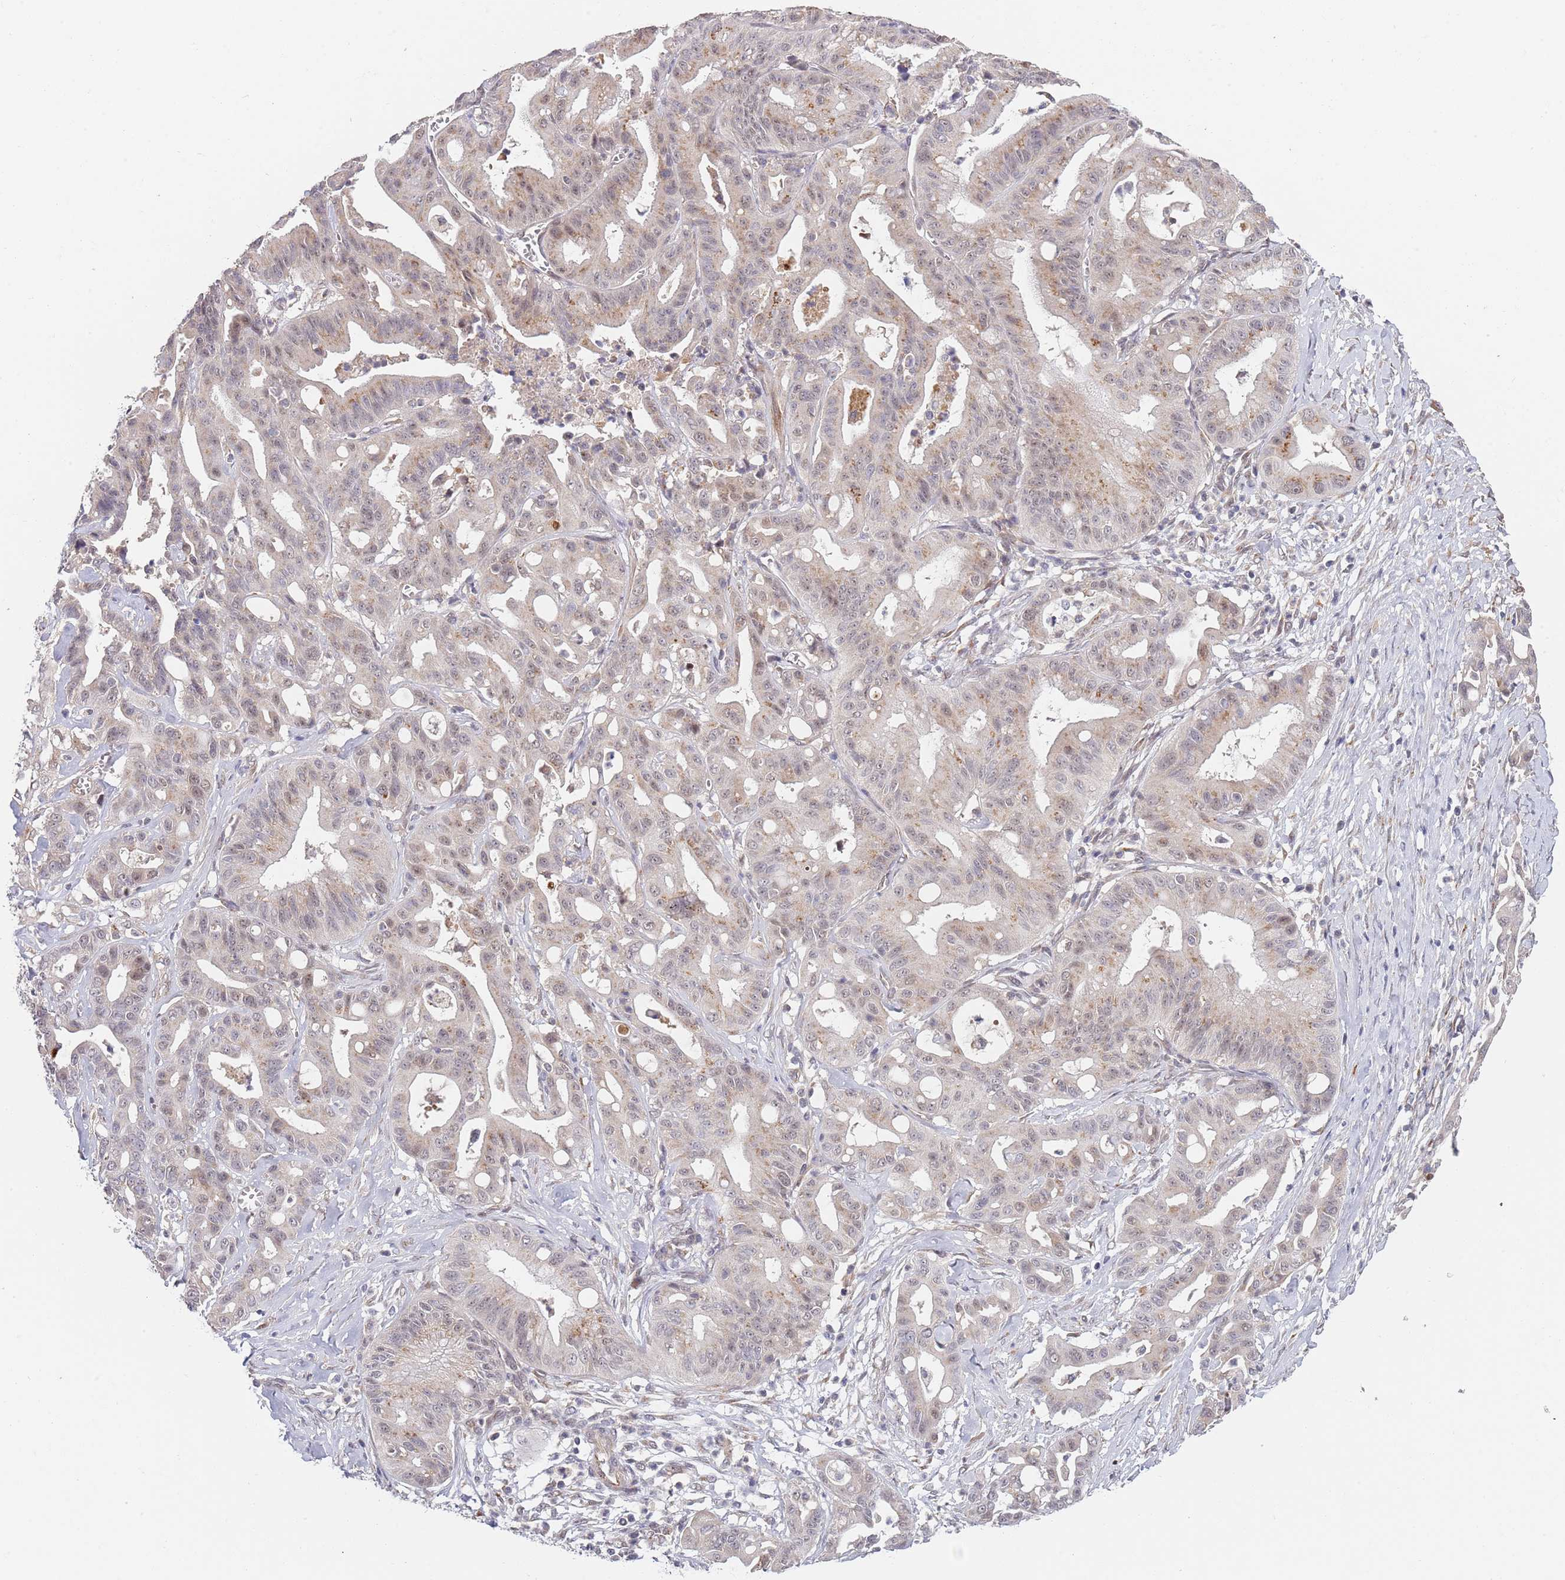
{"staining": {"intensity": "moderate", "quantity": "<25%", "location": "cytoplasmic/membranous"}, "tissue": "ovarian cancer", "cell_type": "Tumor cells", "image_type": "cancer", "snomed": [{"axis": "morphology", "description": "Cystadenocarcinoma, mucinous, NOS"}, {"axis": "topography", "description": "Ovary"}], "caption": "There is low levels of moderate cytoplasmic/membranous positivity in tumor cells of ovarian mucinous cystadenocarcinoma, as demonstrated by immunohistochemical staining (brown color).", "gene": "B4GALT4", "patient": {"sex": "female", "age": 70}}